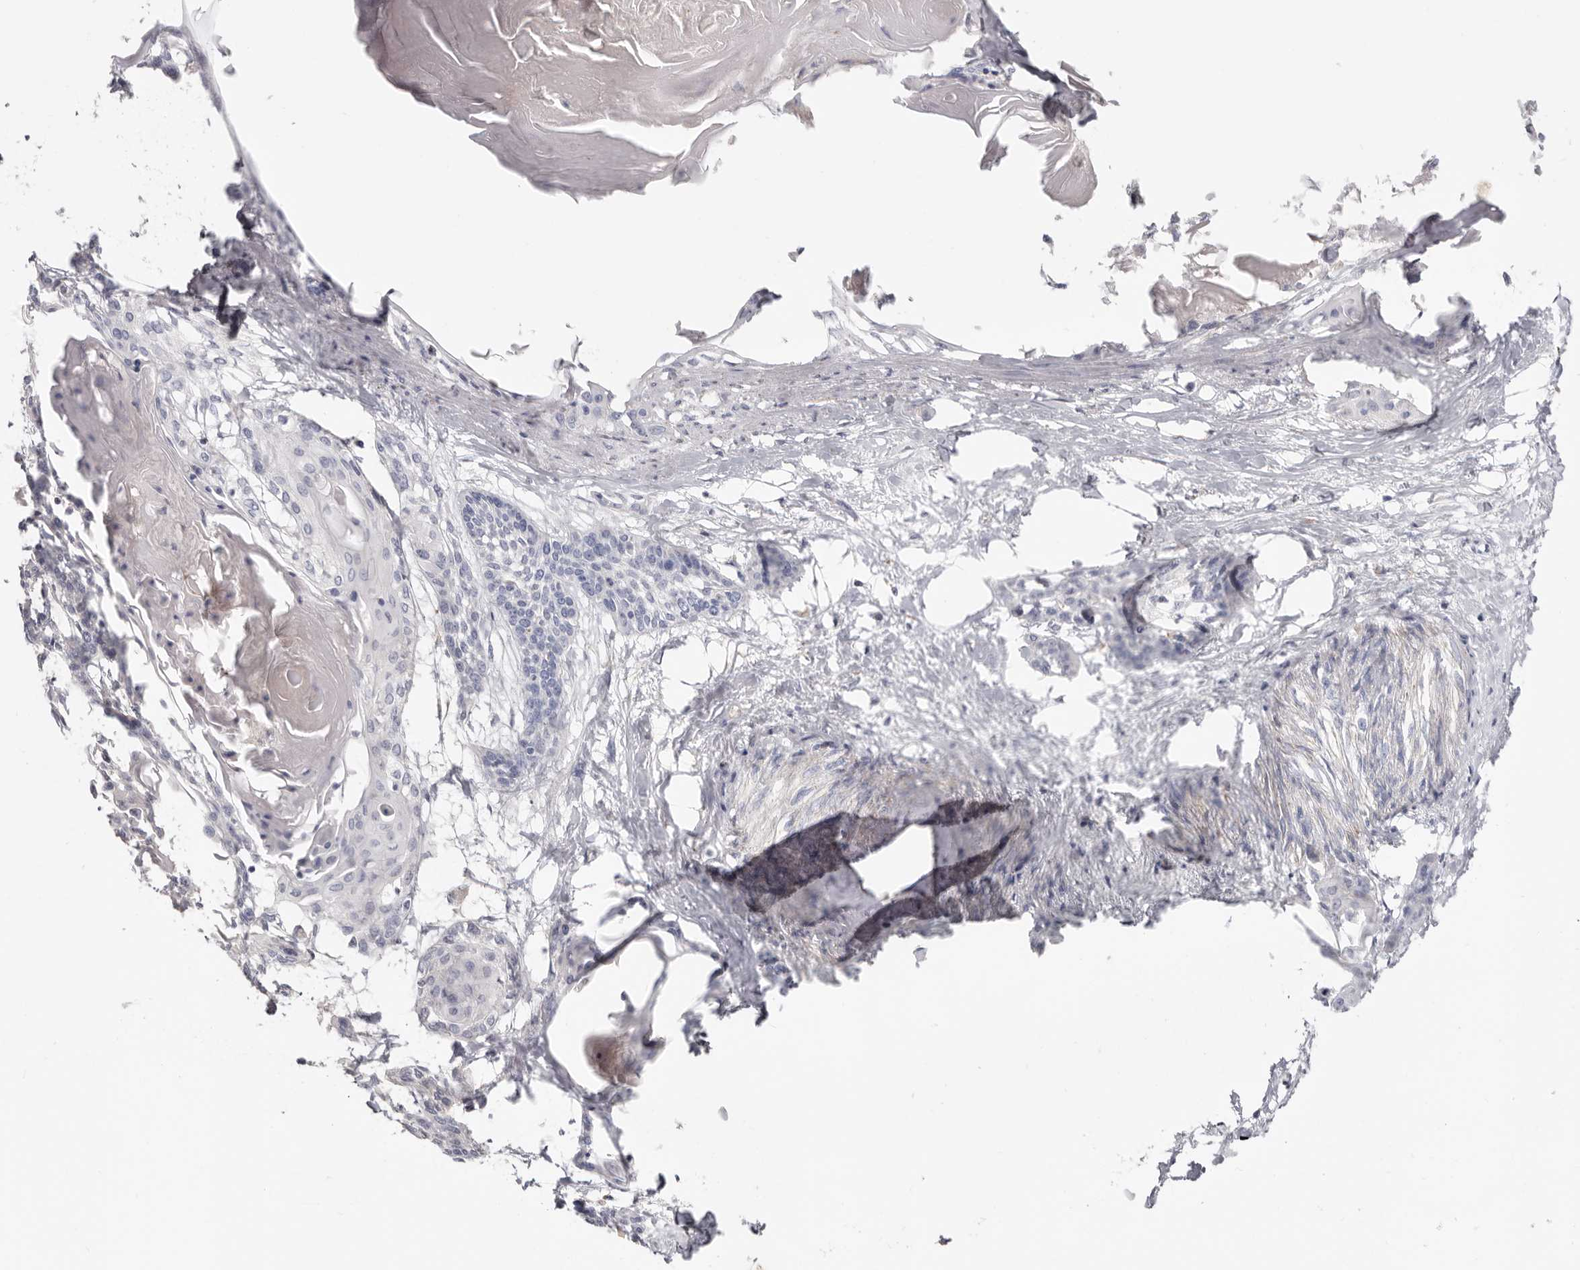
{"staining": {"intensity": "negative", "quantity": "none", "location": "none"}, "tissue": "cervical cancer", "cell_type": "Tumor cells", "image_type": "cancer", "snomed": [{"axis": "morphology", "description": "Squamous cell carcinoma, NOS"}, {"axis": "topography", "description": "Cervix"}], "caption": "Cervical cancer stained for a protein using IHC displays no positivity tumor cells.", "gene": "RSPO2", "patient": {"sex": "female", "age": 57}}